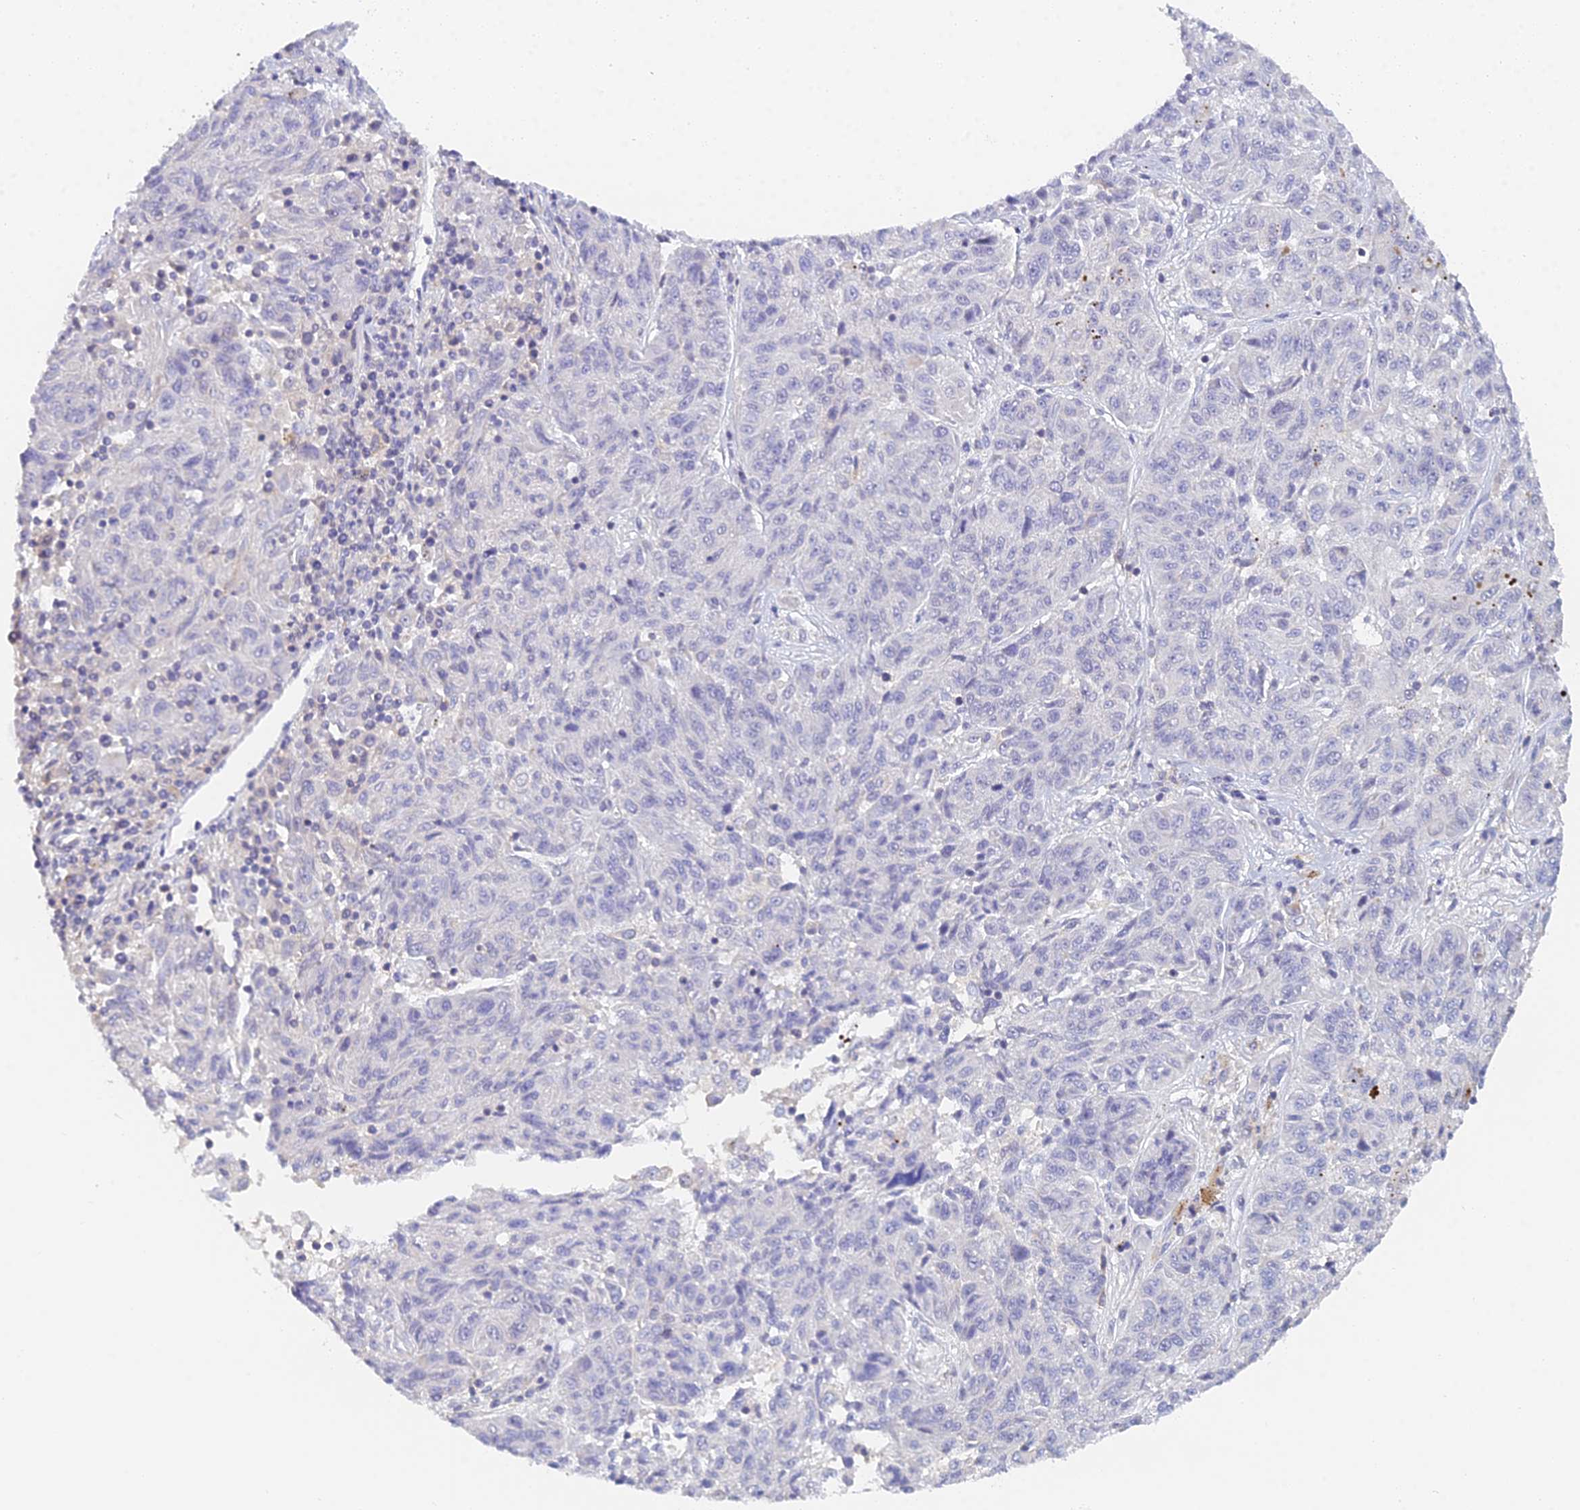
{"staining": {"intensity": "negative", "quantity": "none", "location": "none"}, "tissue": "melanoma", "cell_type": "Tumor cells", "image_type": "cancer", "snomed": [{"axis": "morphology", "description": "Malignant melanoma, NOS"}, {"axis": "topography", "description": "Skin"}], "caption": "This is an immunohistochemistry (IHC) micrograph of human malignant melanoma. There is no expression in tumor cells.", "gene": "MCM2", "patient": {"sex": "male", "age": 53}}